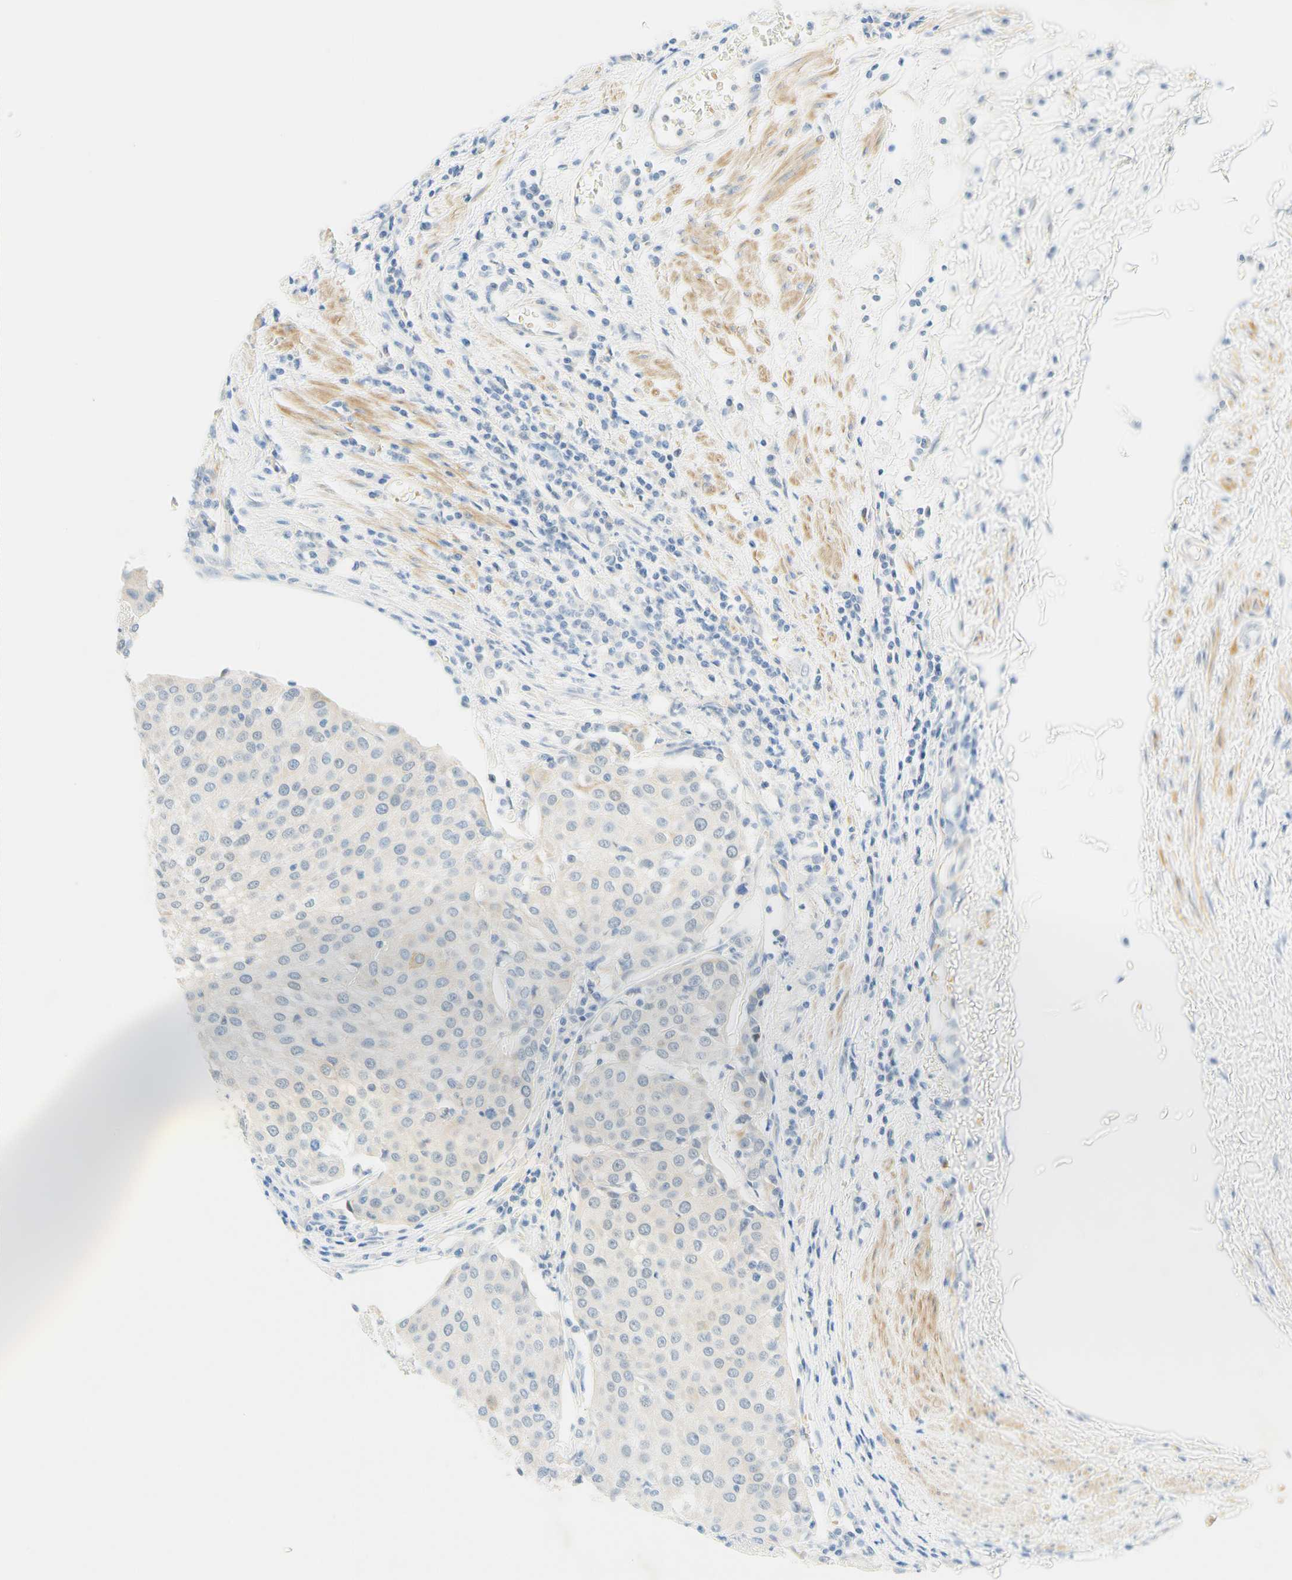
{"staining": {"intensity": "weak", "quantity": "<25%", "location": "cytoplasmic/membranous"}, "tissue": "urothelial cancer", "cell_type": "Tumor cells", "image_type": "cancer", "snomed": [{"axis": "morphology", "description": "Urothelial carcinoma, High grade"}, {"axis": "topography", "description": "Urinary bladder"}], "caption": "Immunohistochemical staining of high-grade urothelial carcinoma demonstrates no significant staining in tumor cells.", "gene": "ENTREP2", "patient": {"sex": "female", "age": 85}}